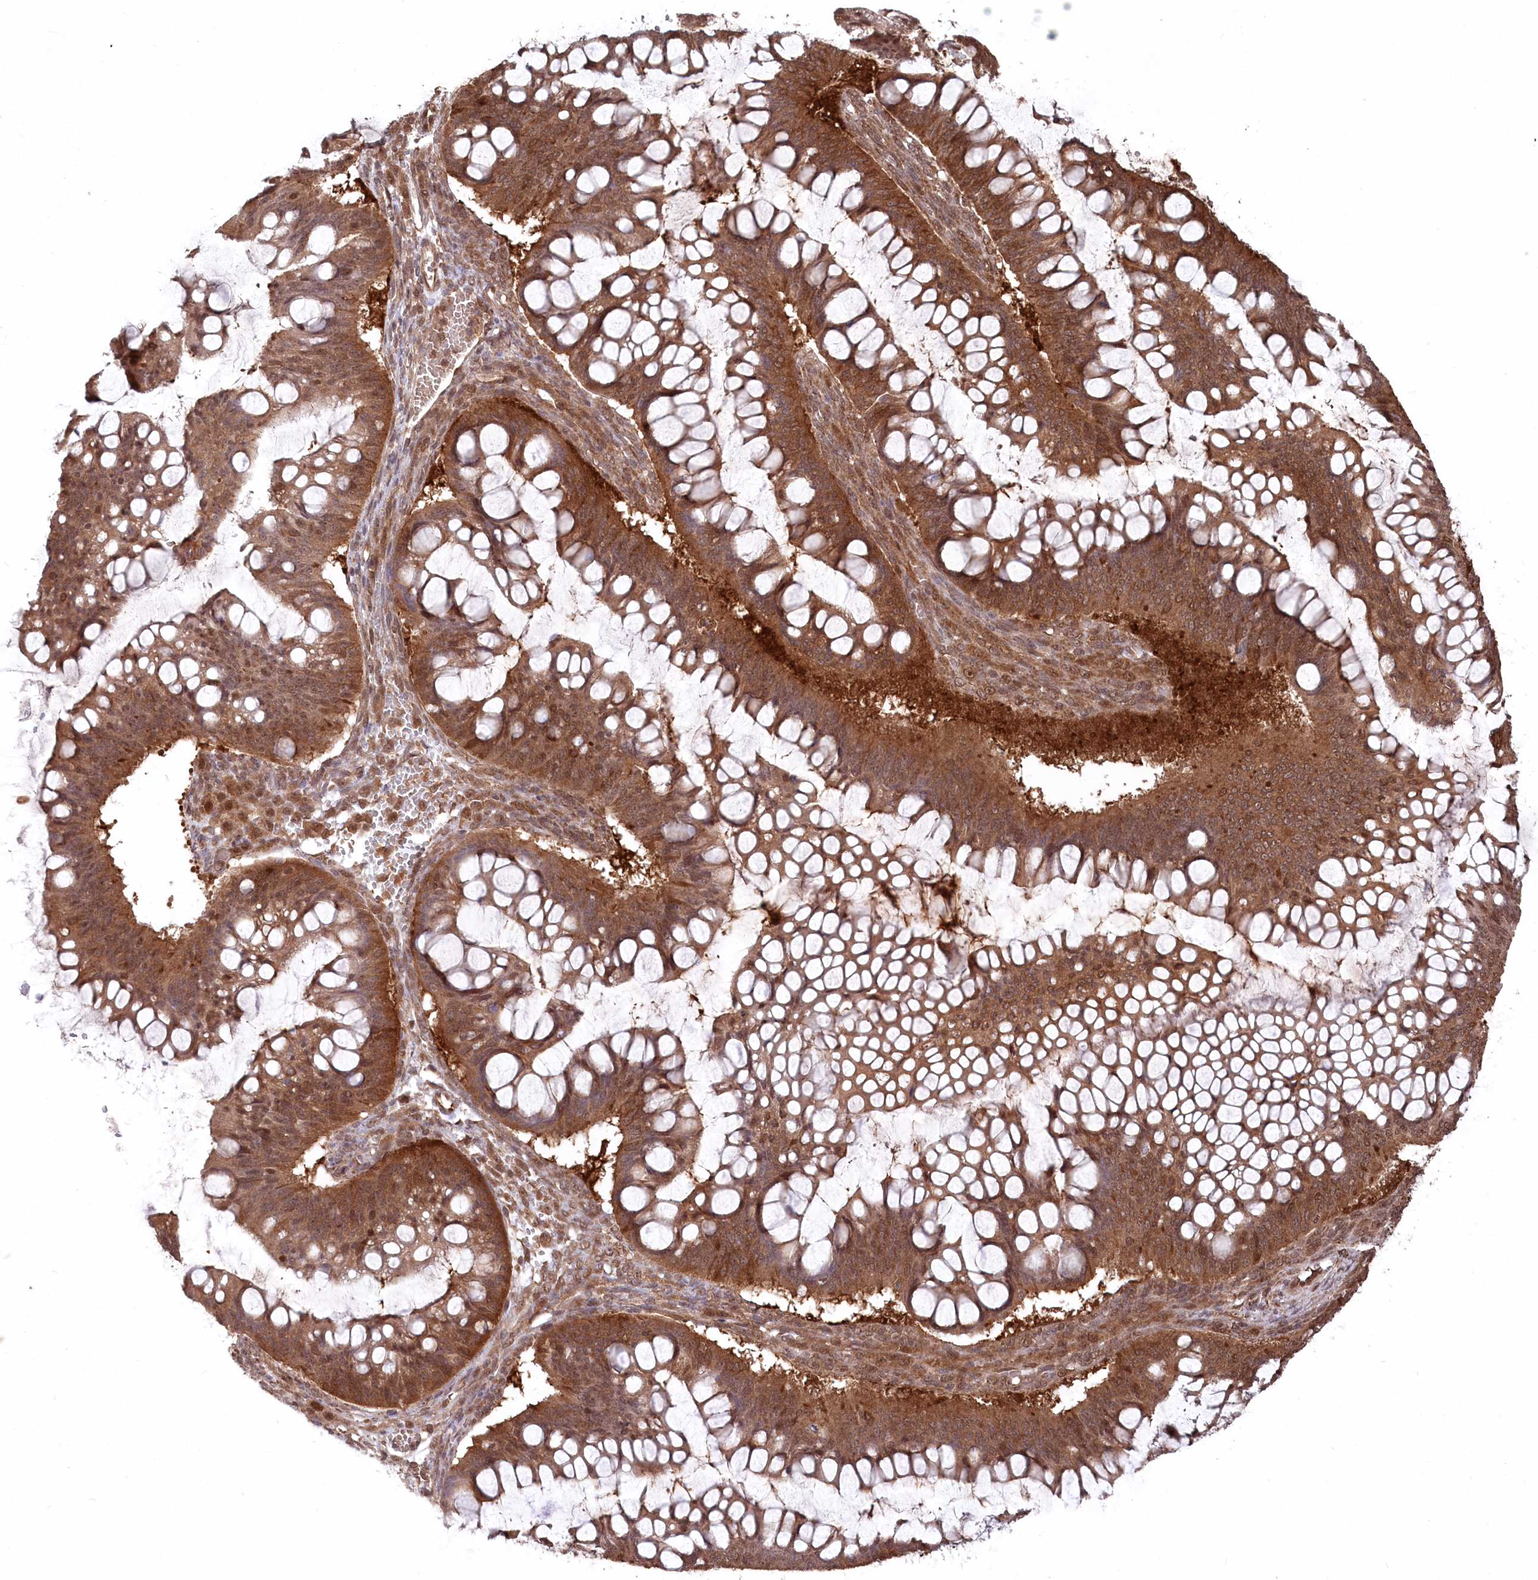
{"staining": {"intensity": "strong", "quantity": ">75%", "location": "cytoplasmic/membranous,nuclear"}, "tissue": "ovarian cancer", "cell_type": "Tumor cells", "image_type": "cancer", "snomed": [{"axis": "morphology", "description": "Cystadenocarcinoma, mucinous, NOS"}, {"axis": "topography", "description": "Ovary"}], "caption": "DAB (3,3'-diaminobenzidine) immunohistochemical staining of ovarian cancer (mucinous cystadenocarcinoma) demonstrates strong cytoplasmic/membranous and nuclear protein staining in approximately >75% of tumor cells. Nuclei are stained in blue.", "gene": "PSMA1", "patient": {"sex": "female", "age": 73}}